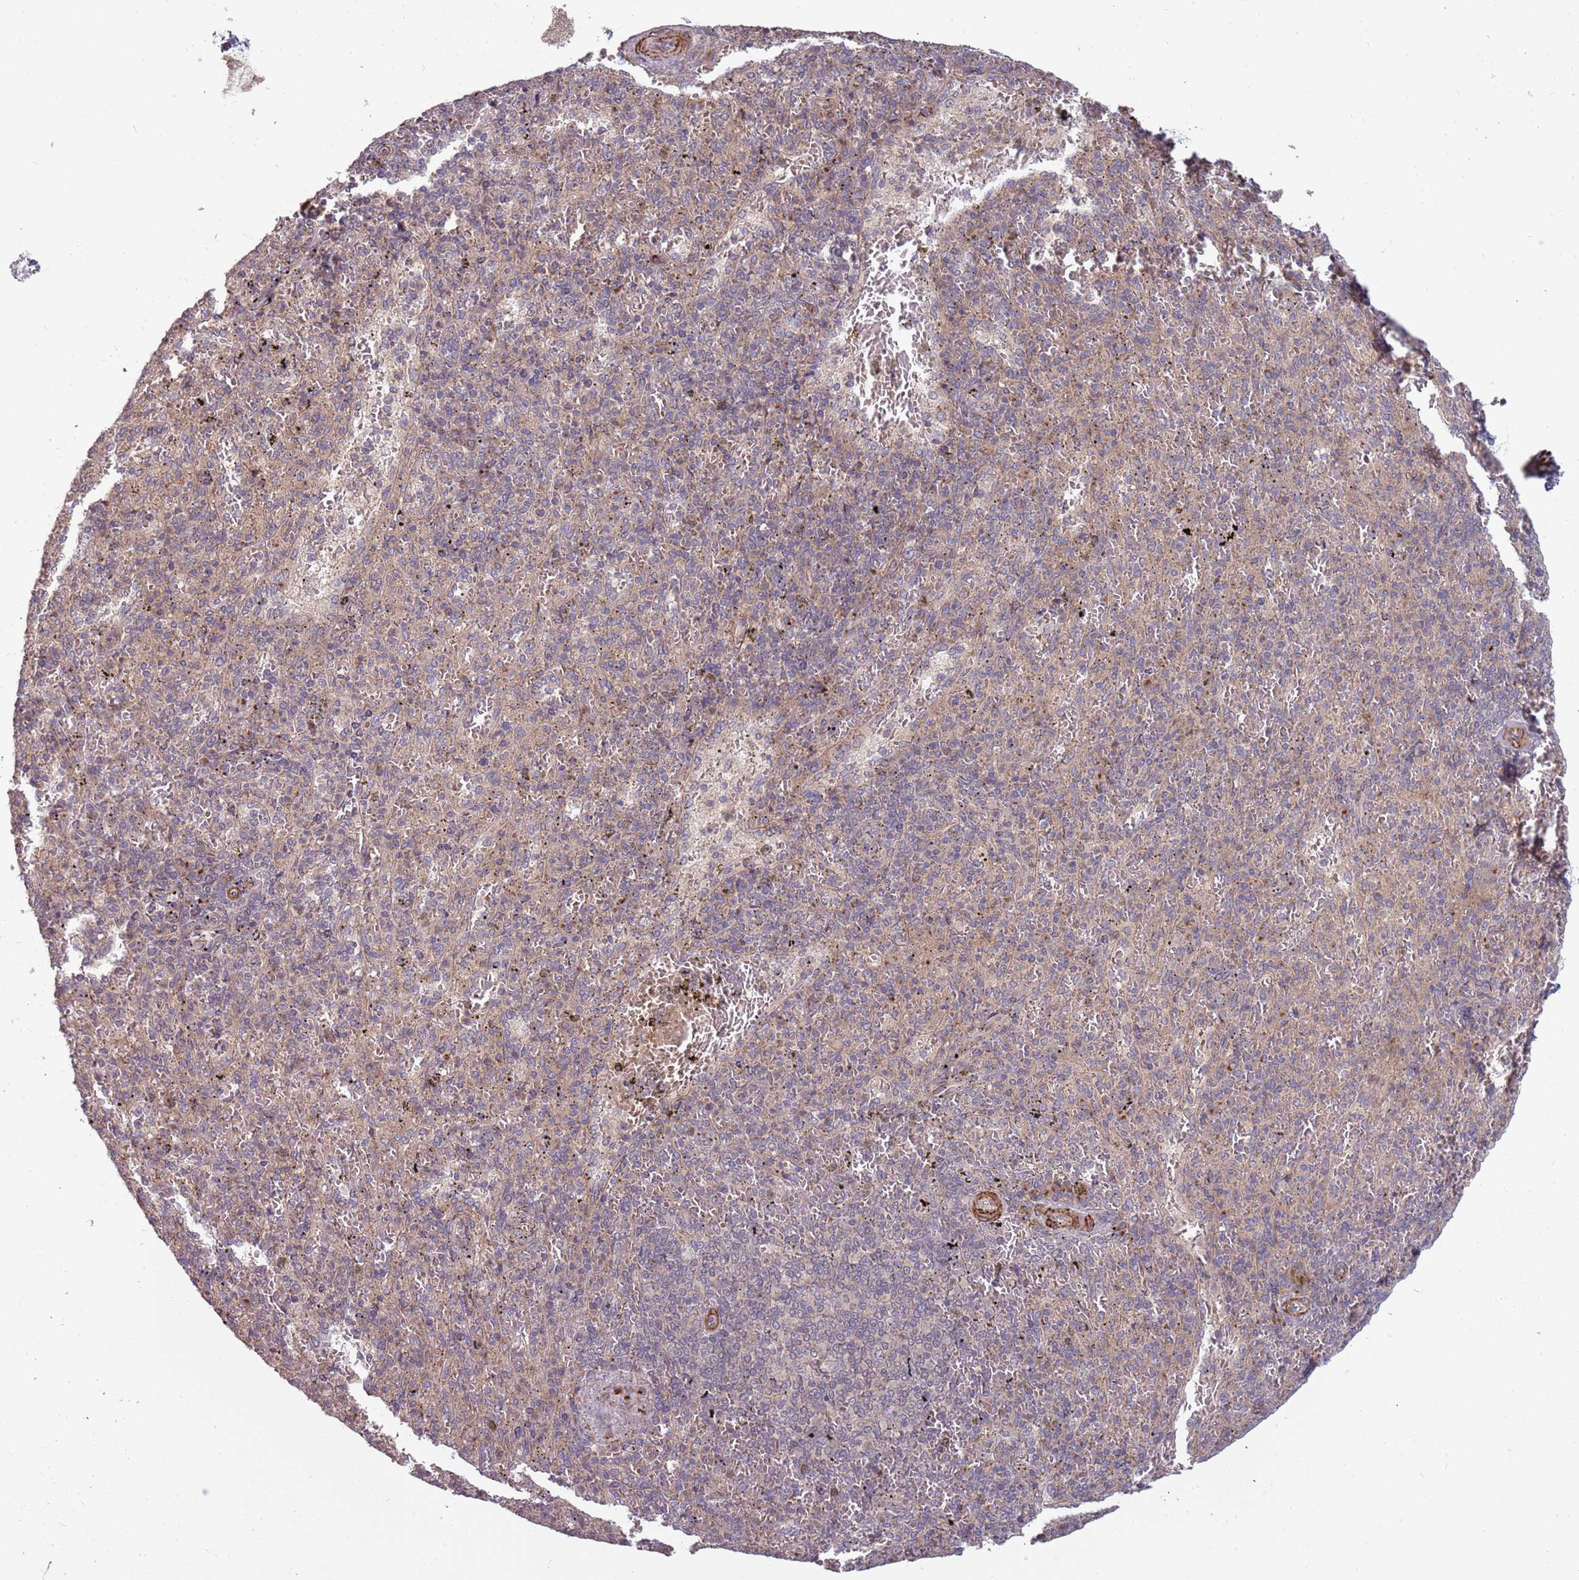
{"staining": {"intensity": "negative", "quantity": "none", "location": "none"}, "tissue": "spleen", "cell_type": "Cells in red pulp", "image_type": "normal", "snomed": [{"axis": "morphology", "description": "Normal tissue, NOS"}, {"axis": "topography", "description": "Spleen"}], "caption": "This is a photomicrograph of immunohistochemistry staining of benign spleen, which shows no positivity in cells in red pulp.", "gene": "PLD6", "patient": {"sex": "male", "age": 82}}